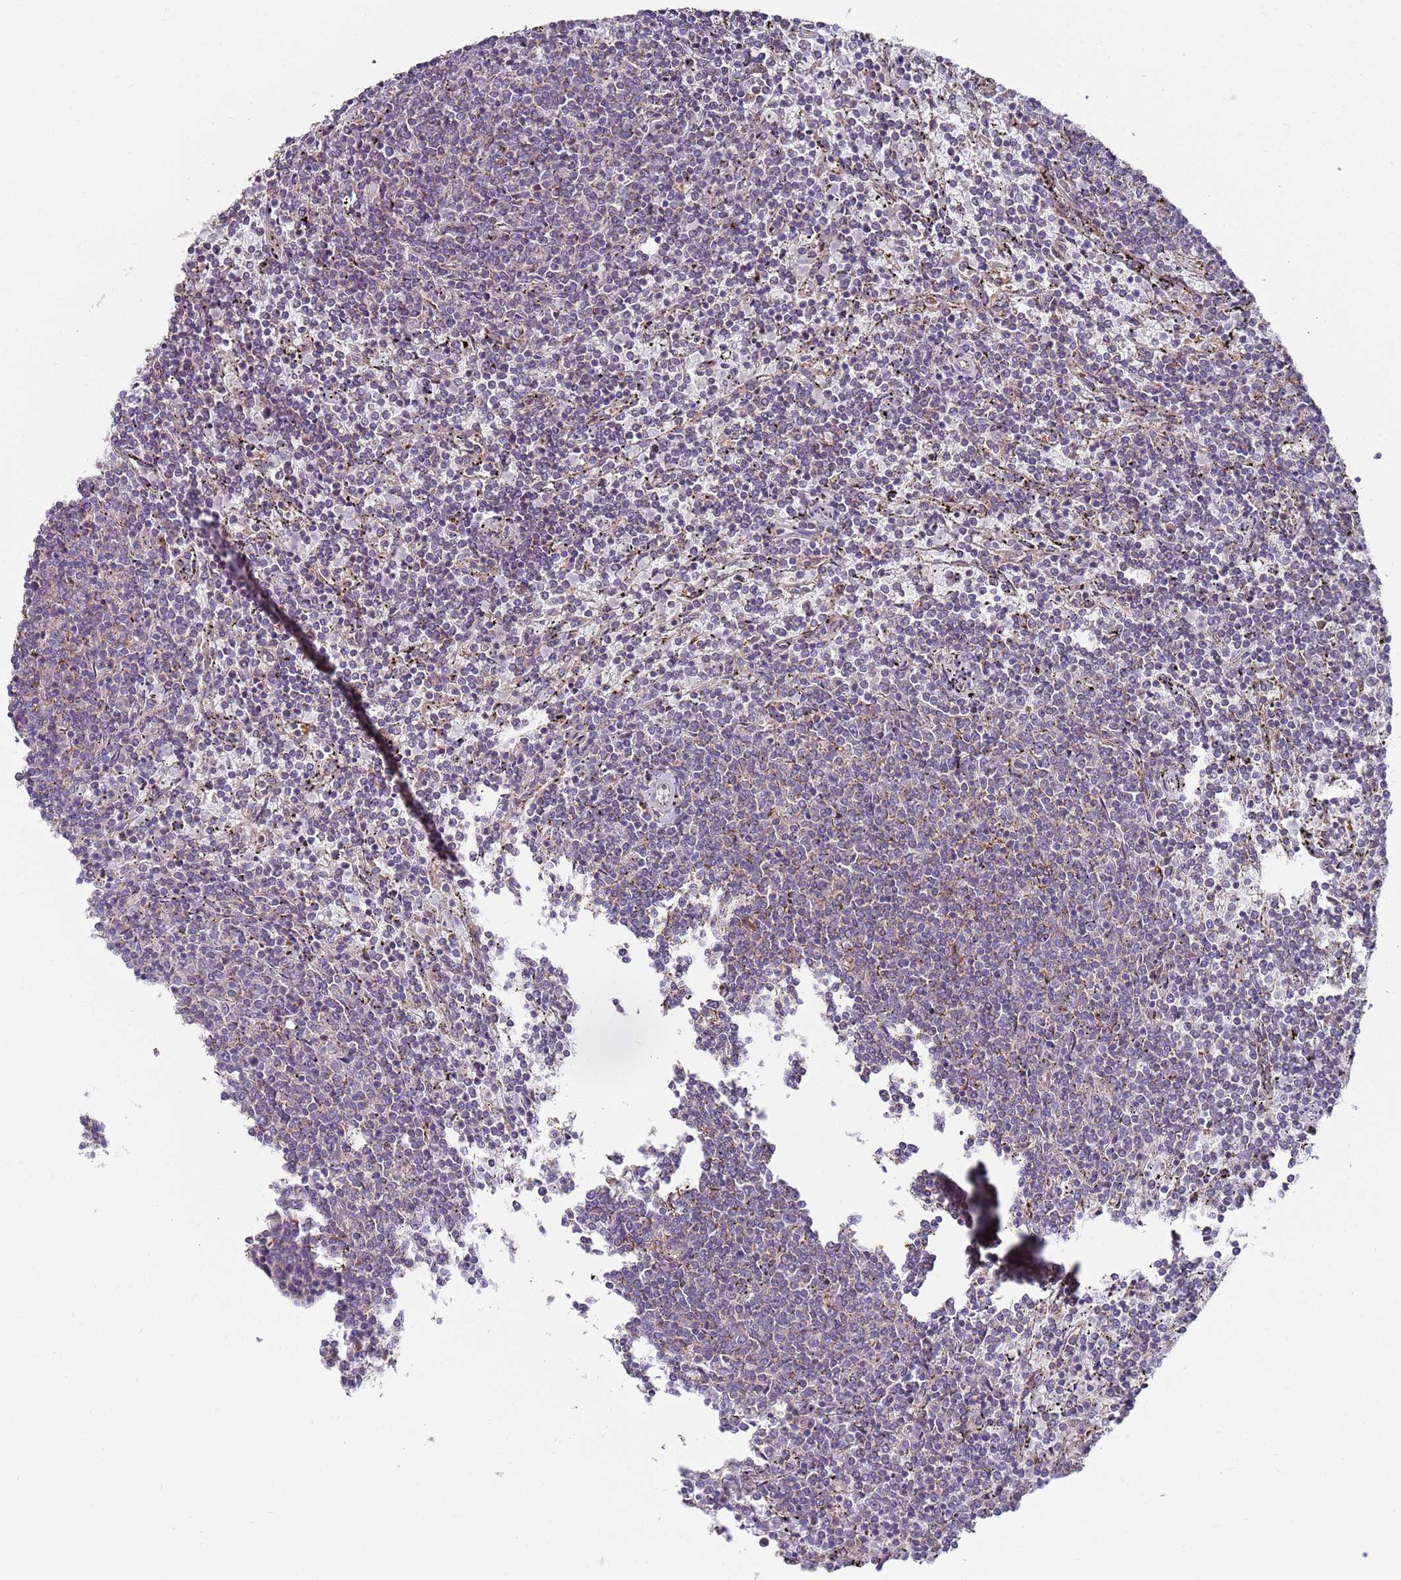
{"staining": {"intensity": "weak", "quantity": "<25%", "location": "cytoplasmic/membranous"}, "tissue": "lymphoma", "cell_type": "Tumor cells", "image_type": "cancer", "snomed": [{"axis": "morphology", "description": "Malignant lymphoma, non-Hodgkin's type, Low grade"}, {"axis": "topography", "description": "Spleen"}], "caption": "This photomicrograph is of malignant lymphoma, non-Hodgkin's type (low-grade) stained with immunohistochemistry (IHC) to label a protein in brown with the nuclei are counter-stained blue. There is no positivity in tumor cells.", "gene": "DIP2B", "patient": {"sex": "female", "age": 50}}